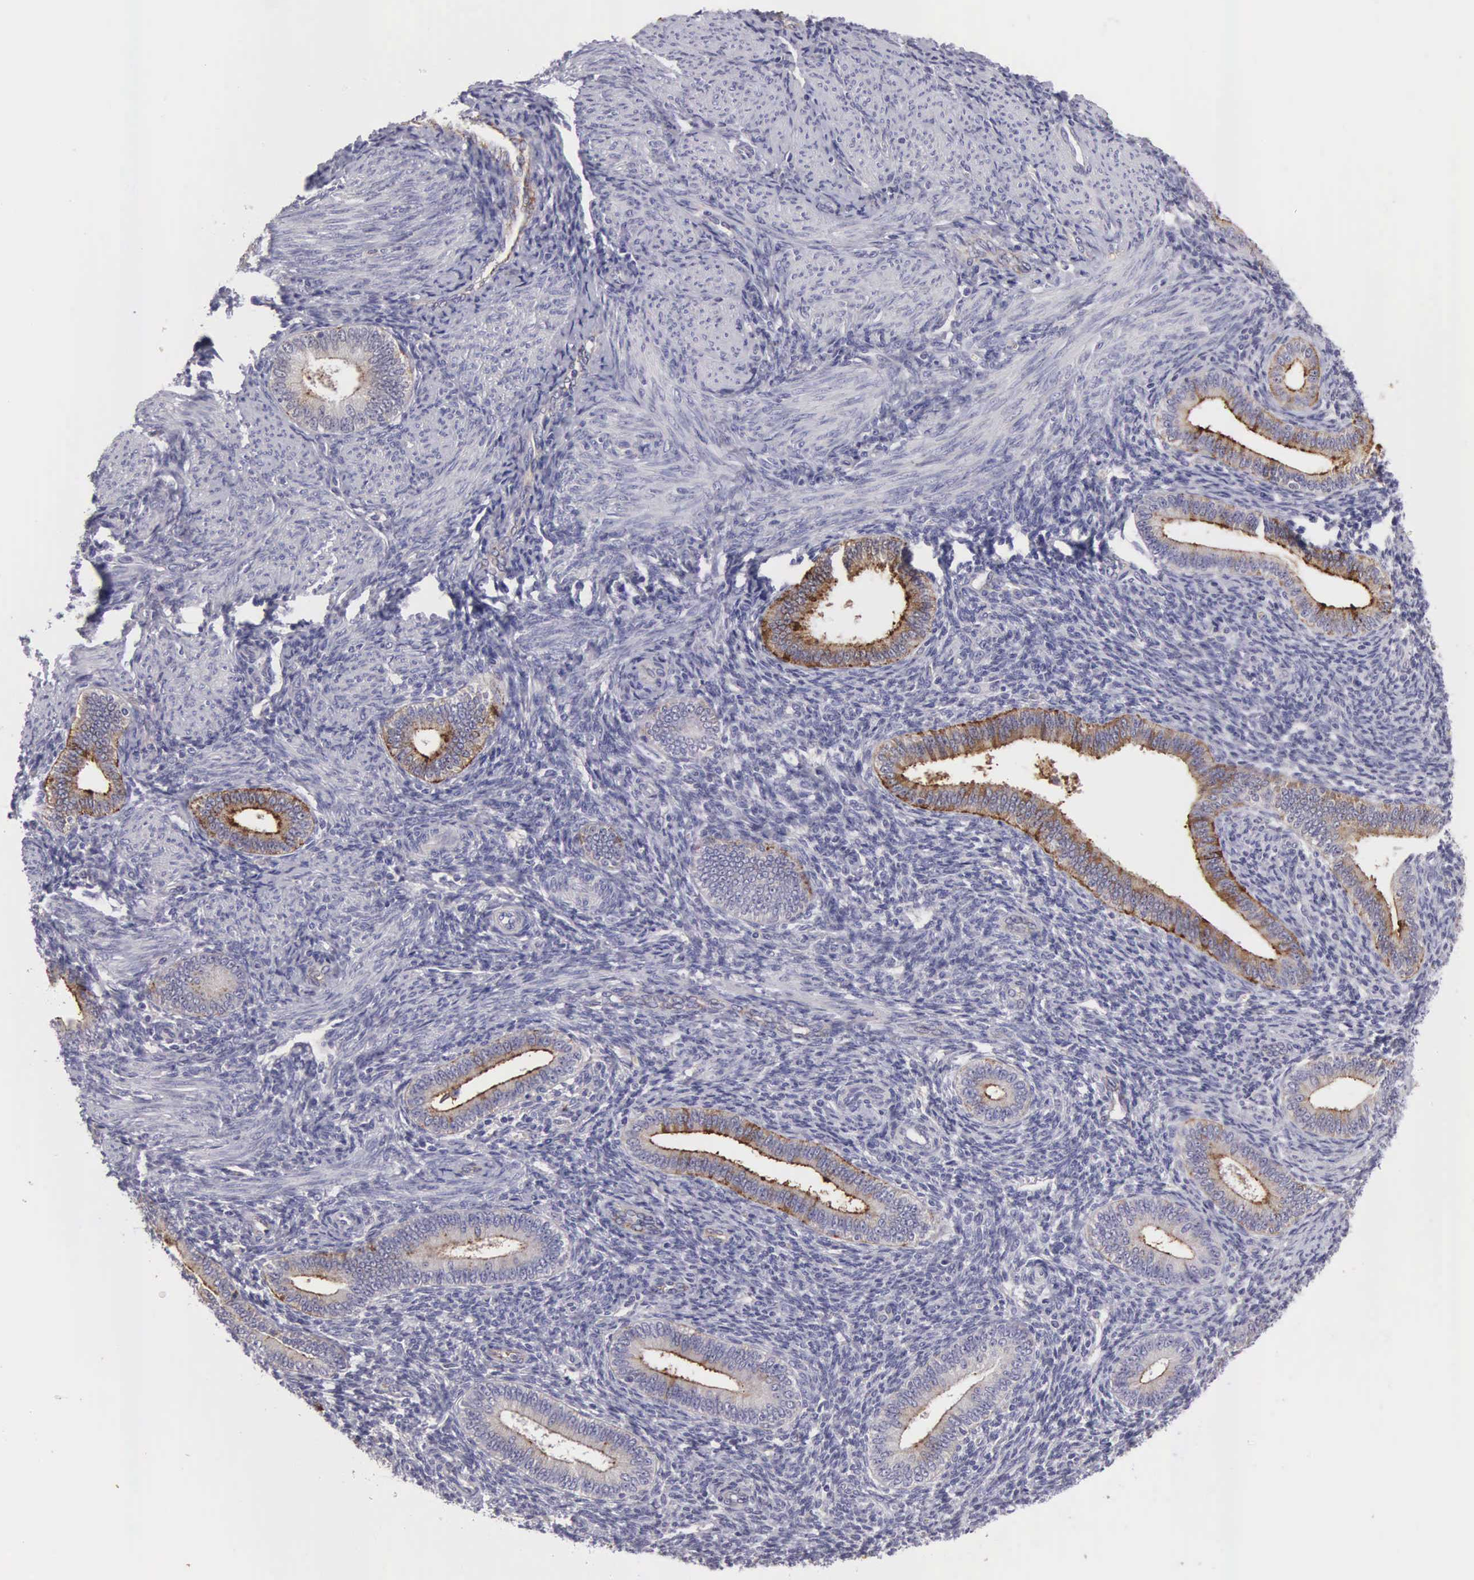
{"staining": {"intensity": "strong", "quantity": ">75%", "location": "cytoplasmic/membranous"}, "tissue": "endometrium", "cell_type": "Glandular cells", "image_type": "normal", "snomed": [{"axis": "morphology", "description": "Normal tissue, NOS"}, {"axis": "topography", "description": "Endometrium"}], "caption": "Immunohistochemistry (IHC) (DAB) staining of benign human endometrium shows strong cytoplasmic/membranous protein staining in about >75% of glandular cells.", "gene": "CLU", "patient": {"sex": "female", "age": 35}}